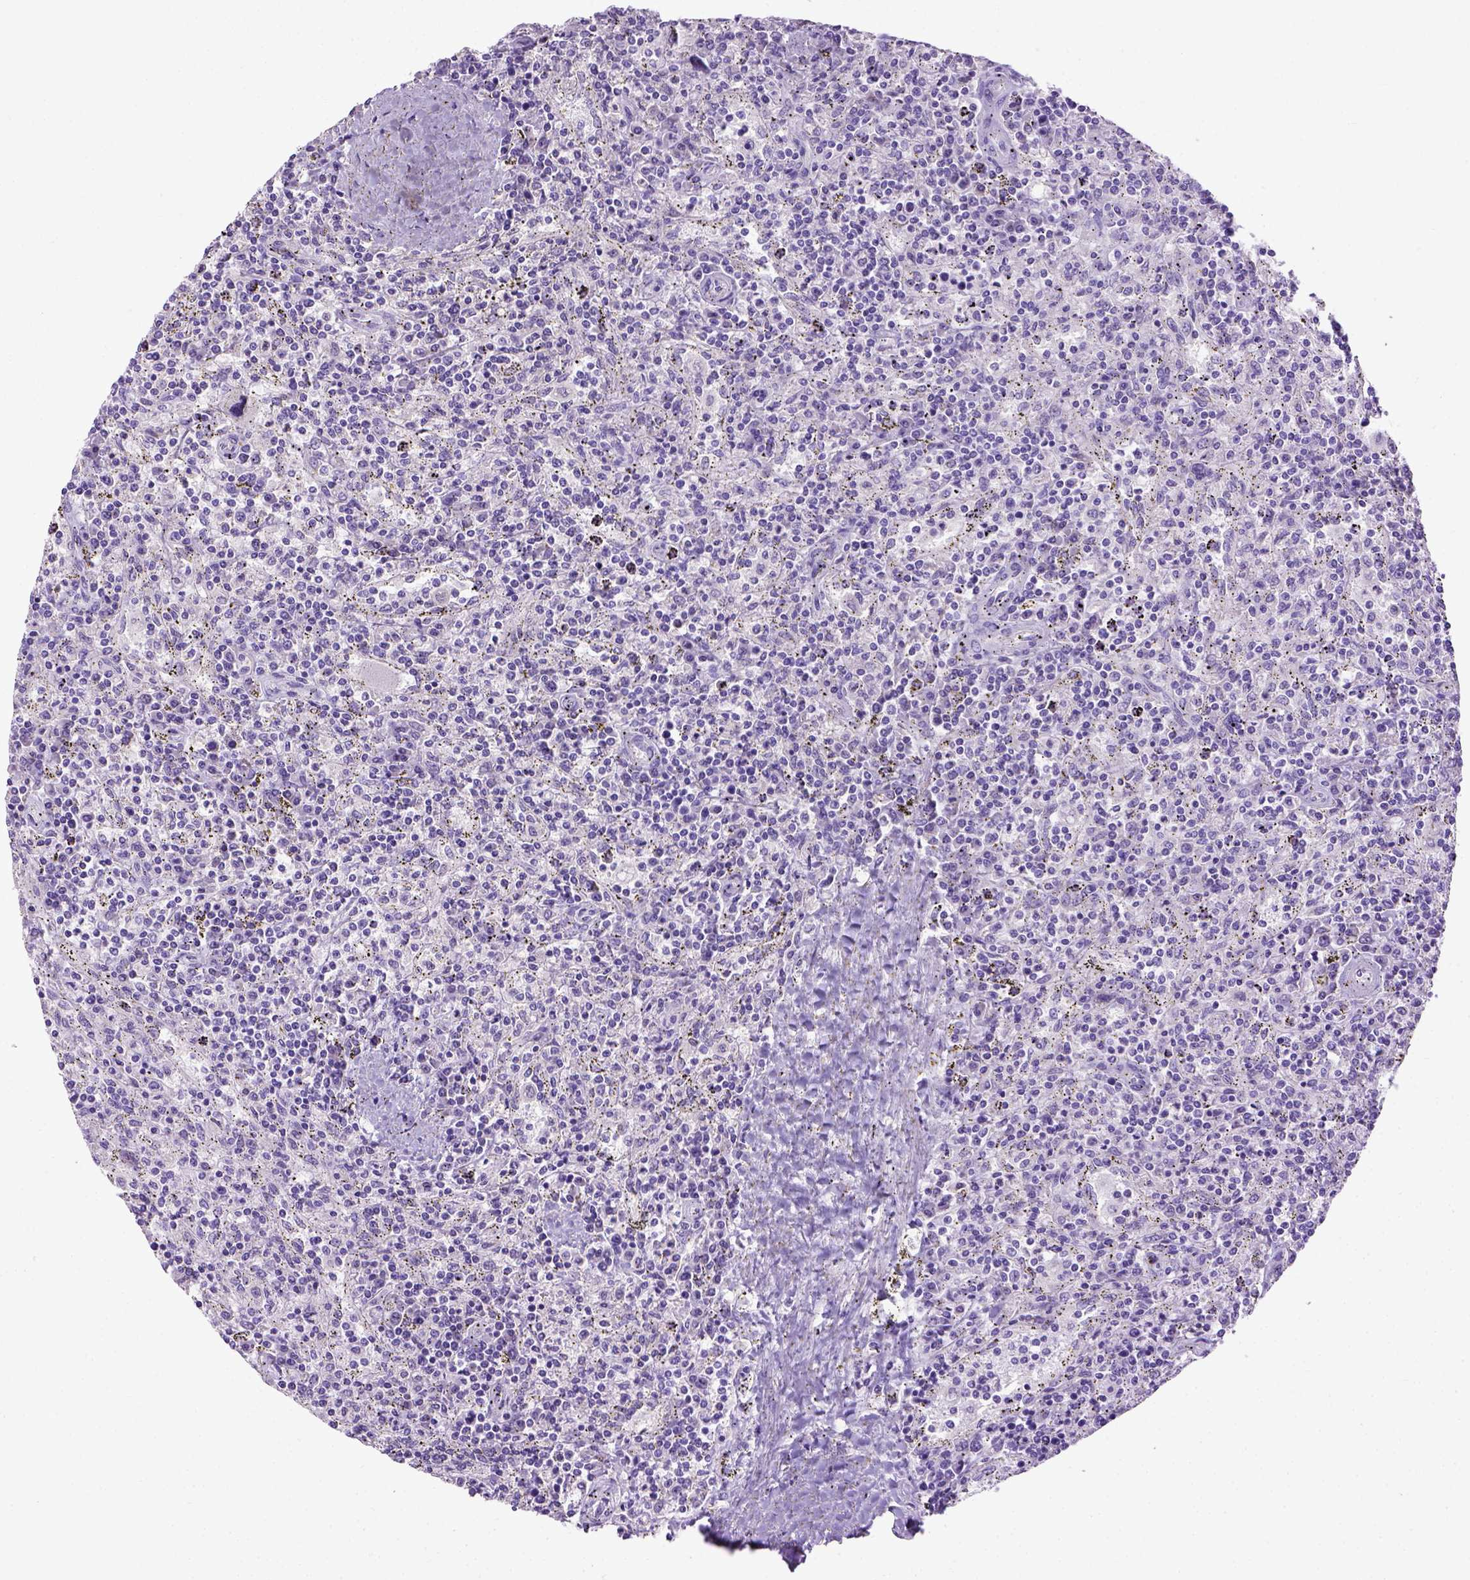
{"staining": {"intensity": "negative", "quantity": "none", "location": "none"}, "tissue": "lymphoma", "cell_type": "Tumor cells", "image_type": "cancer", "snomed": [{"axis": "morphology", "description": "Malignant lymphoma, non-Hodgkin's type, Low grade"}, {"axis": "topography", "description": "Spleen"}], "caption": "High magnification brightfield microscopy of malignant lymphoma, non-Hodgkin's type (low-grade) stained with DAB (3,3'-diaminobenzidine) (brown) and counterstained with hematoxylin (blue): tumor cells show no significant staining. (Immunohistochemistry (ihc), brightfield microscopy, high magnification).", "gene": "UTP4", "patient": {"sex": "male", "age": 62}}